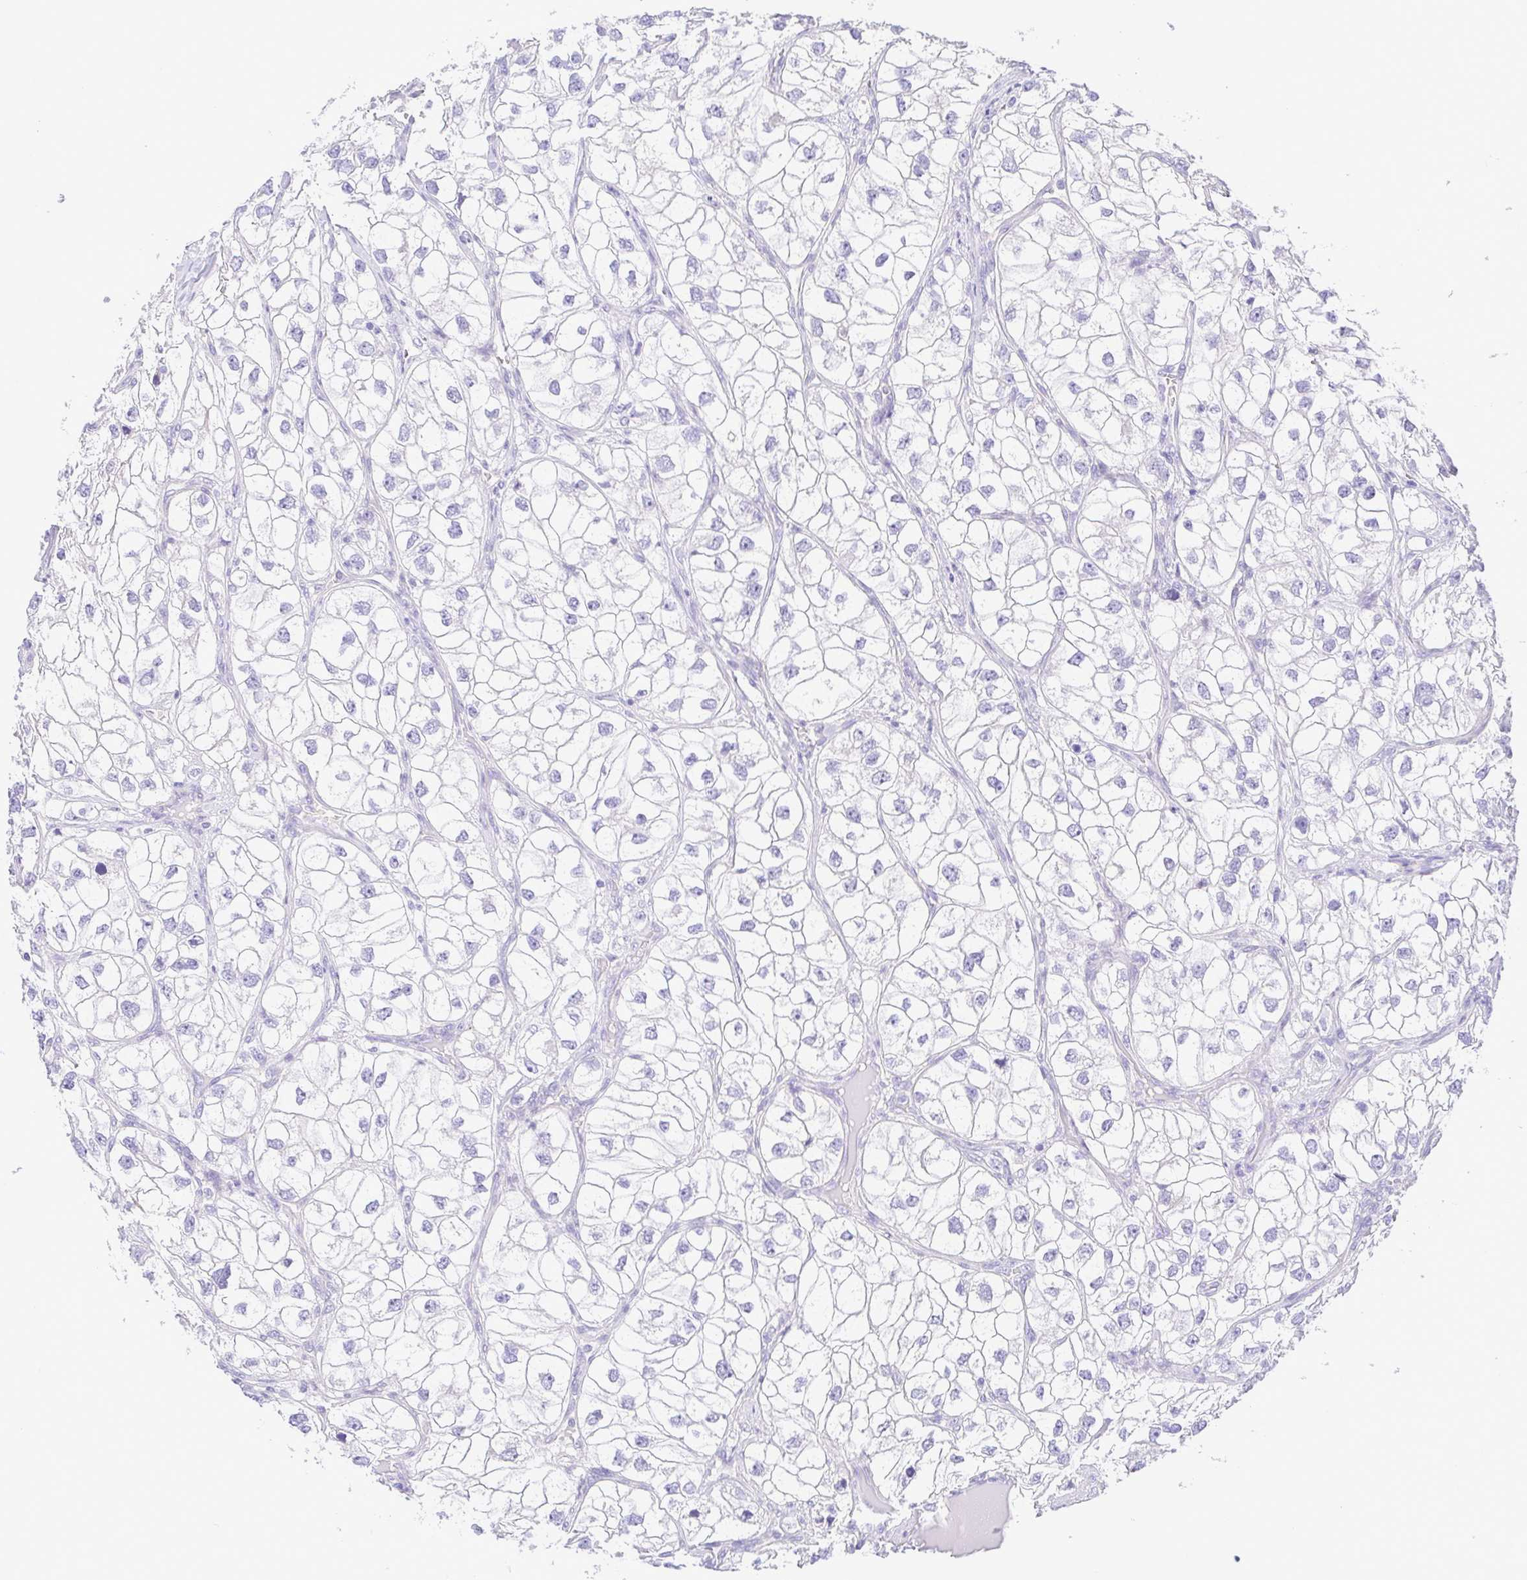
{"staining": {"intensity": "negative", "quantity": "none", "location": "none"}, "tissue": "renal cancer", "cell_type": "Tumor cells", "image_type": "cancer", "snomed": [{"axis": "morphology", "description": "Adenocarcinoma, NOS"}, {"axis": "topography", "description": "Kidney"}], "caption": "High power microscopy photomicrograph of an immunohistochemistry (IHC) micrograph of adenocarcinoma (renal), revealing no significant staining in tumor cells. (Brightfield microscopy of DAB immunohistochemistry (IHC) at high magnification).", "gene": "EPB42", "patient": {"sex": "male", "age": 59}}